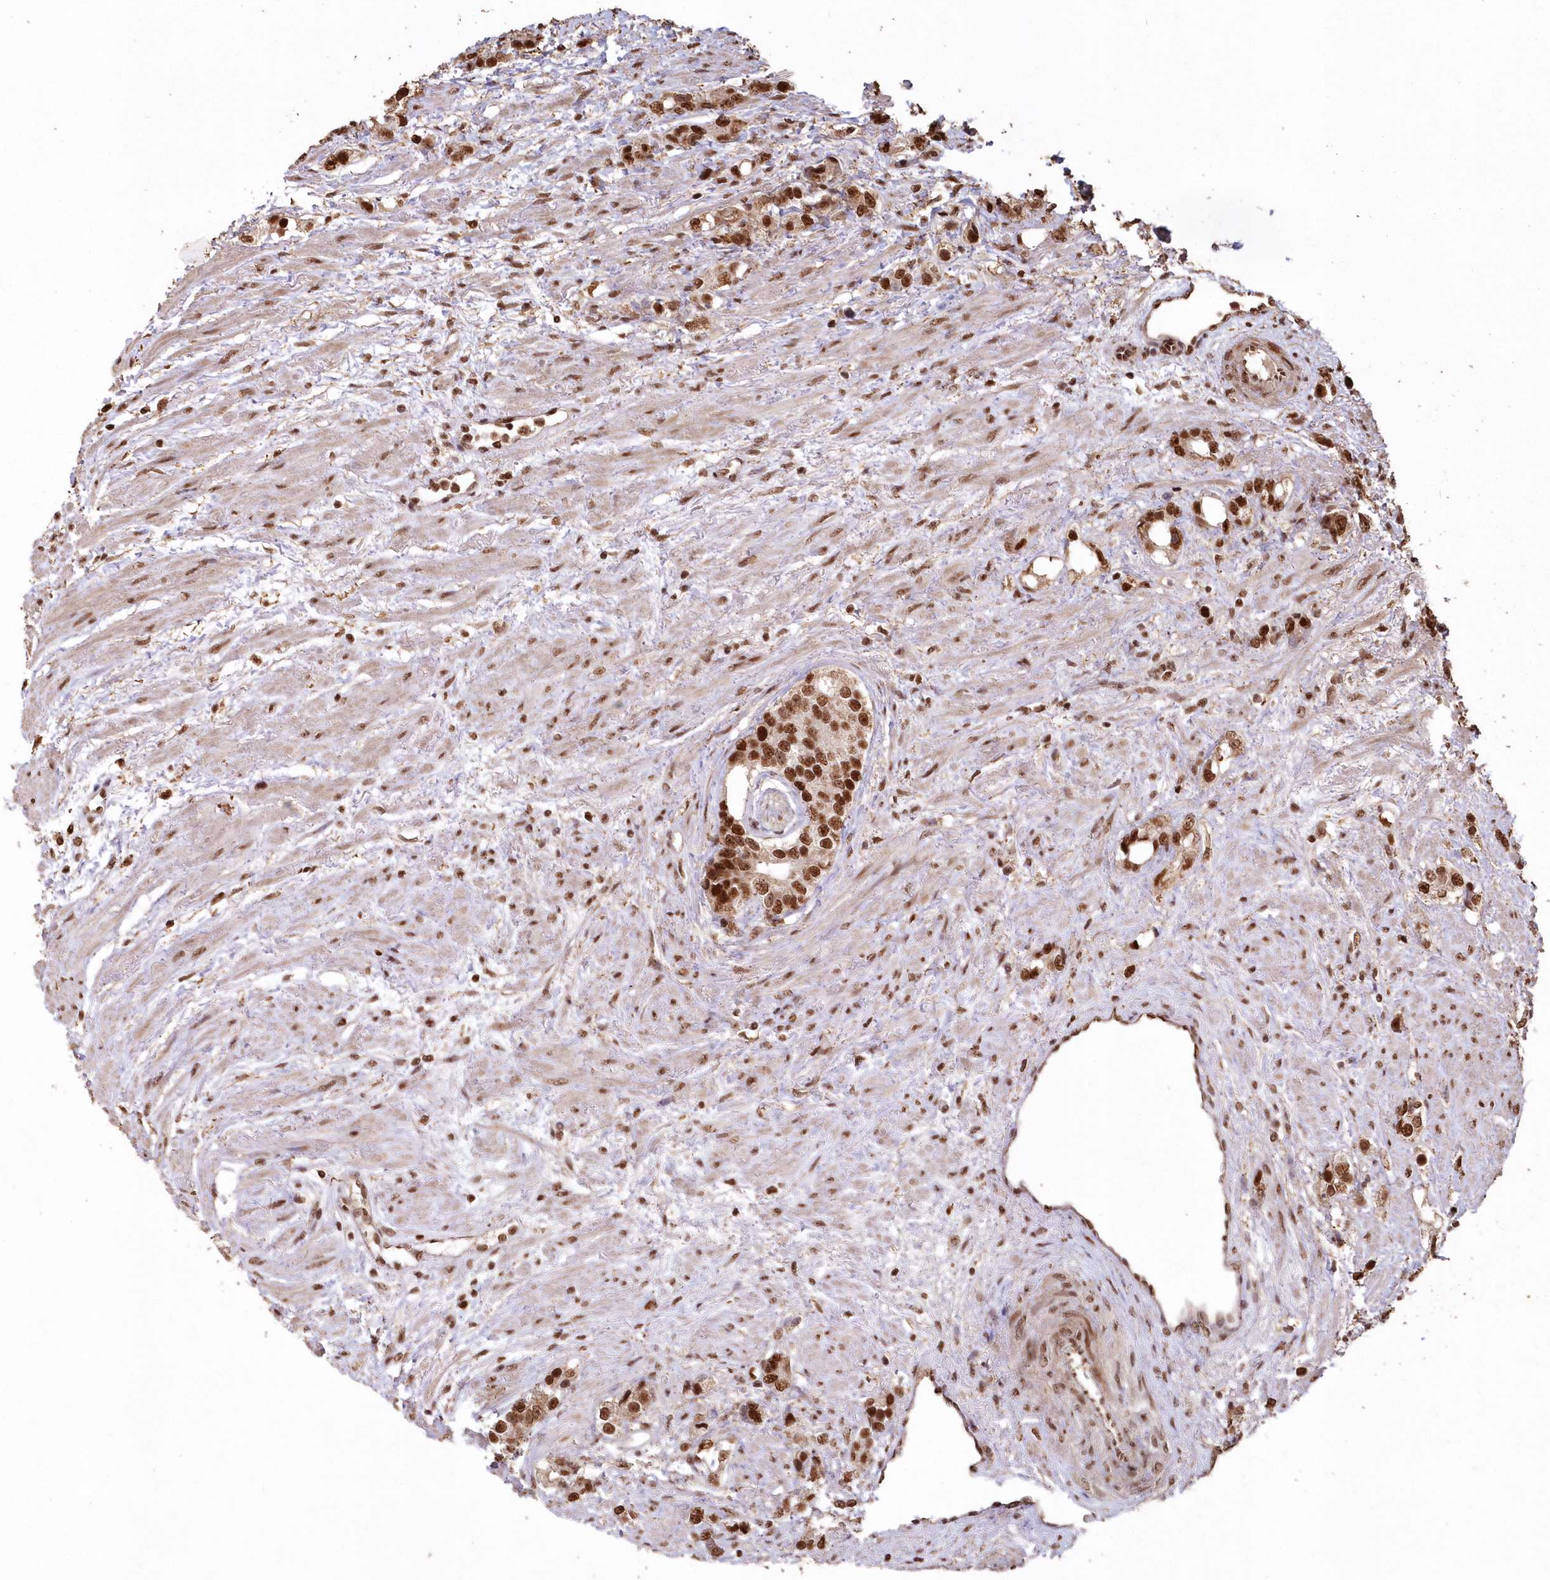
{"staining": {"intensity": "strong", "quantity": ">75%", "location": "nuclear"}, "tissue": "prostate cancer", "cell_type": "Tumor cells", "image_type": "cancer", "snomed": [{"axis": "morphology", "description": "Adenocarcinoma, High grade"}, {"axis": "topography", "description": "Prostate"}], "caption": "Immunohistochemistry staining of high-grade adenocarcinoma (prostate), which exhibits high levels of strong nuclear staining in about >75% of tumor cells indicating strong nuclear protein staining. The staining was performed using DAB (3,3'-diaminobenzidine) (brown) for protein detection and nuclei were counterstained in hematoxylin (blue).", "gene": "PDS5A", "patient": {"sex": "male", "age": 63}}